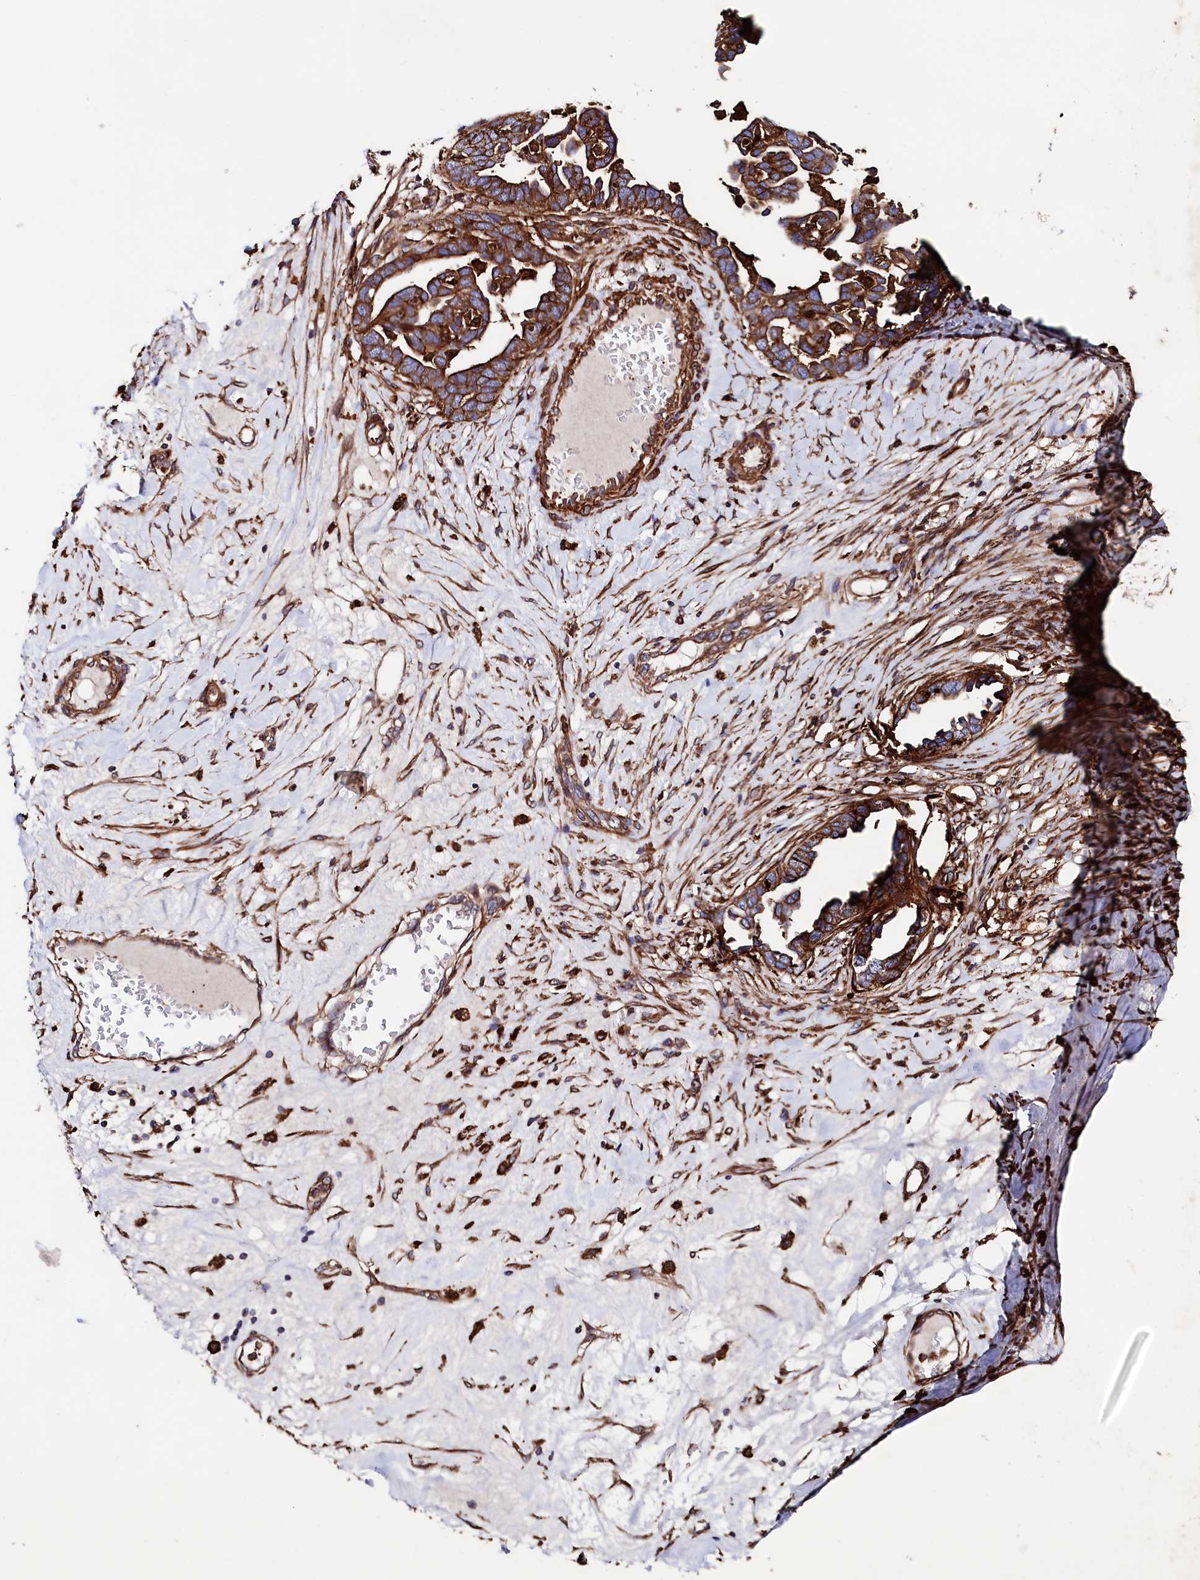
{"staining": {"intensity": "moderate", "quantity": ">75%", "location": "cytoplasmic/membranous"}, "tissue": "ovarian cancer", "cell_type": "Tumor cells", "image_type": "cancer", "snomed": [{"axis": "morphology", "description": "Cystadenocarcinoma, serous, NOS"}, {"axis": "topography", "description": "Ovary"}], "caption": "Moderate cytoplasmic/membranous protein positivity is identified in about >75% of tumor cells in serous cystadenocarcinoma (ovarian). (DAB (3,3'-diaminobenzidine) IHC, brown staining for protein, blue staining for nuclei).", "gene": "STAMBPL1", "patient": {"sex": "female", "age": 54}}